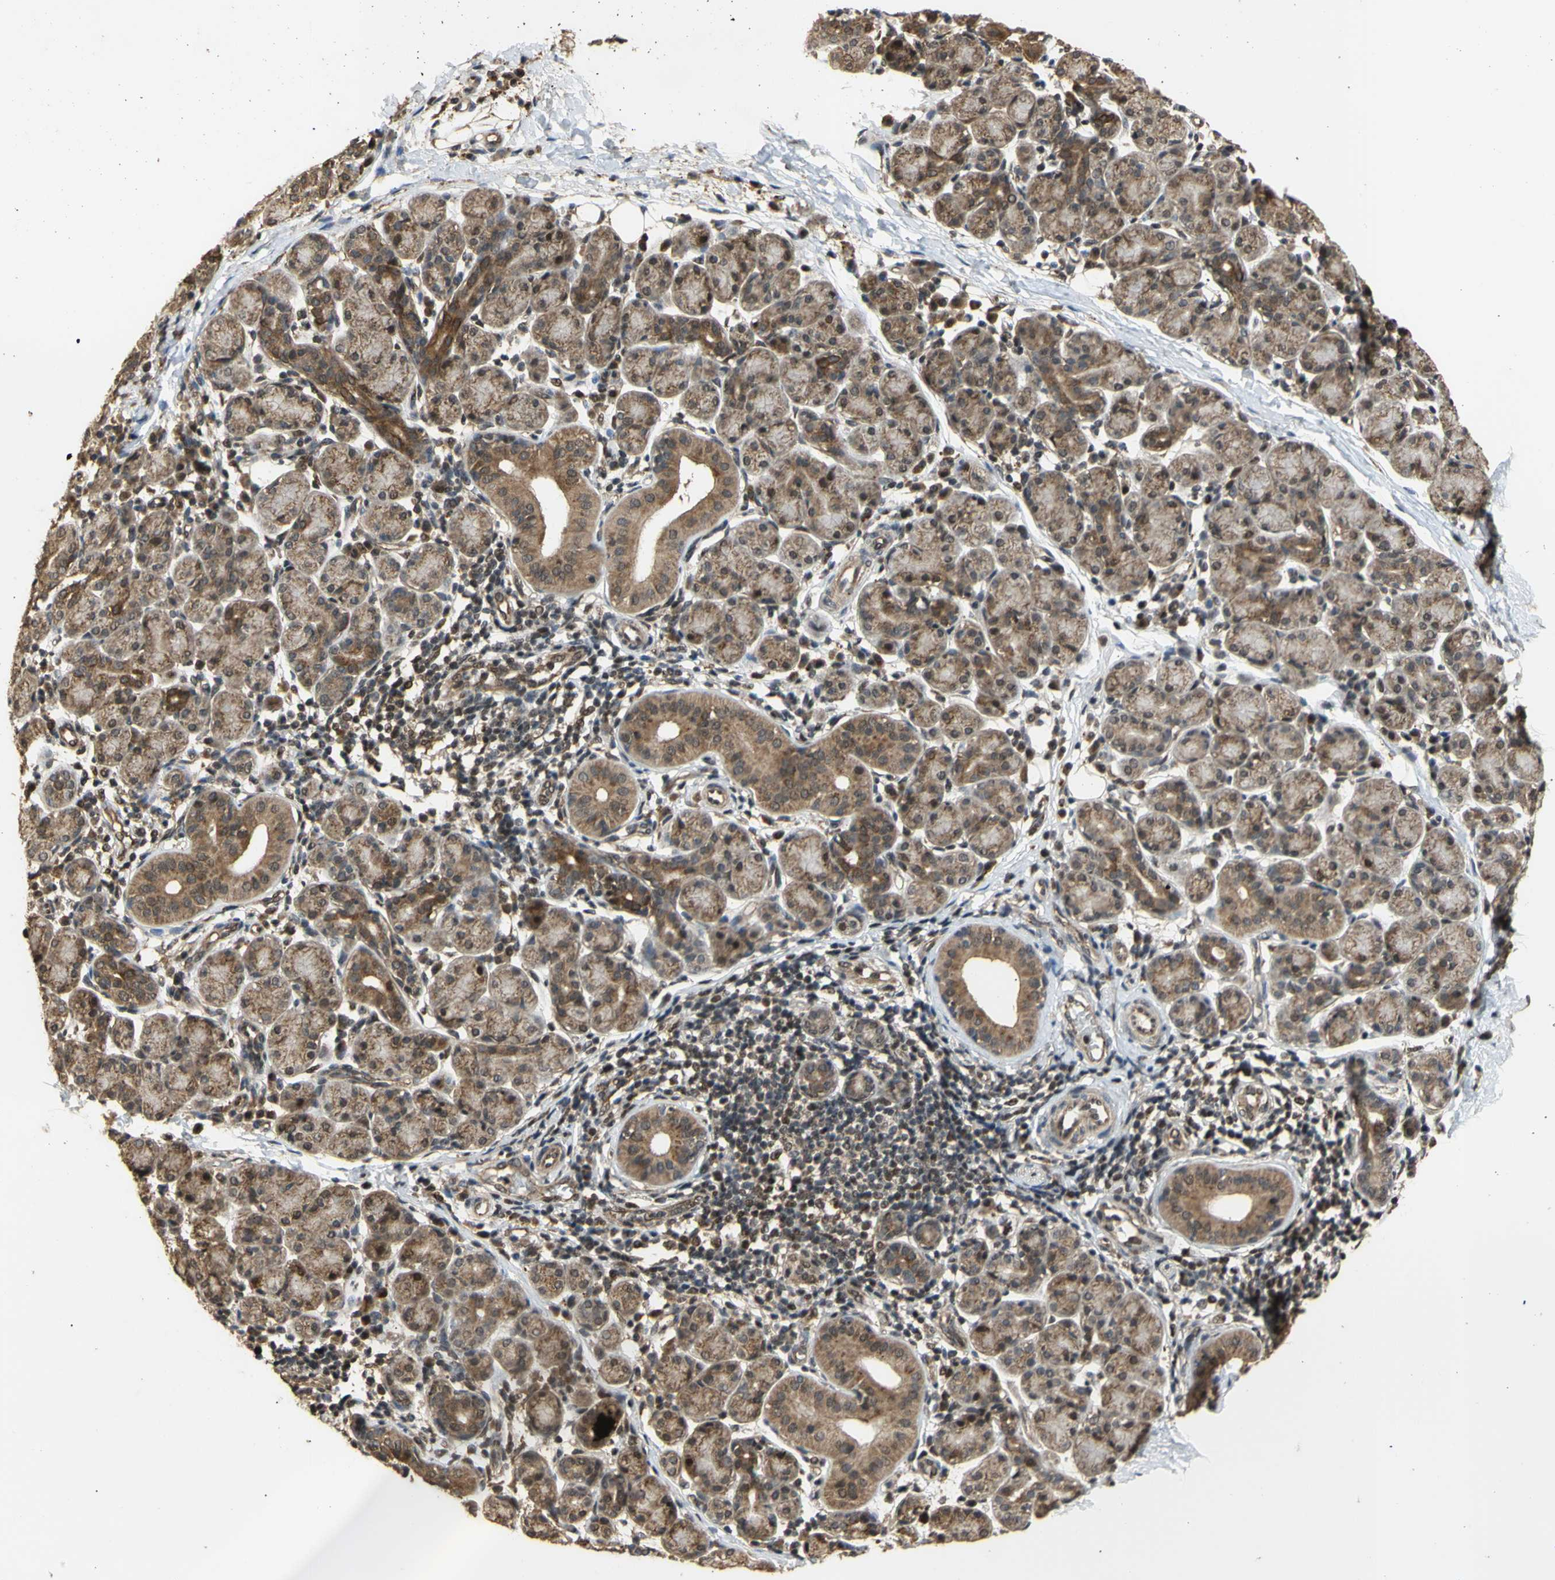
{"staining": {"intensity": "moderate", "quantity": "25%-75%", "location": "cytoplasmic/membranous,nuclear"}, "tissue": "salivary gland", "cell_type": "Glandular cells", "image_type": "normal", "snomed": [{"axis": "morphology", "description": "Normal tissue, NOS"}, {"axis": "morphology", "description": "Inflammation, NOS"}, {"axis": "topography", "description": "Lymph node"}, {"axis": "topography", "description": "Salivary gland"}], "caption": "Immunohistochemical staining of normal human salivary gland shows medium levels of moderate cytoplasmic/membranous,nuclear staining in approximately 25%-75% of glandular cells.", "gene": "GTF2E2", "patient": {"sex": "male", "age": 3}}